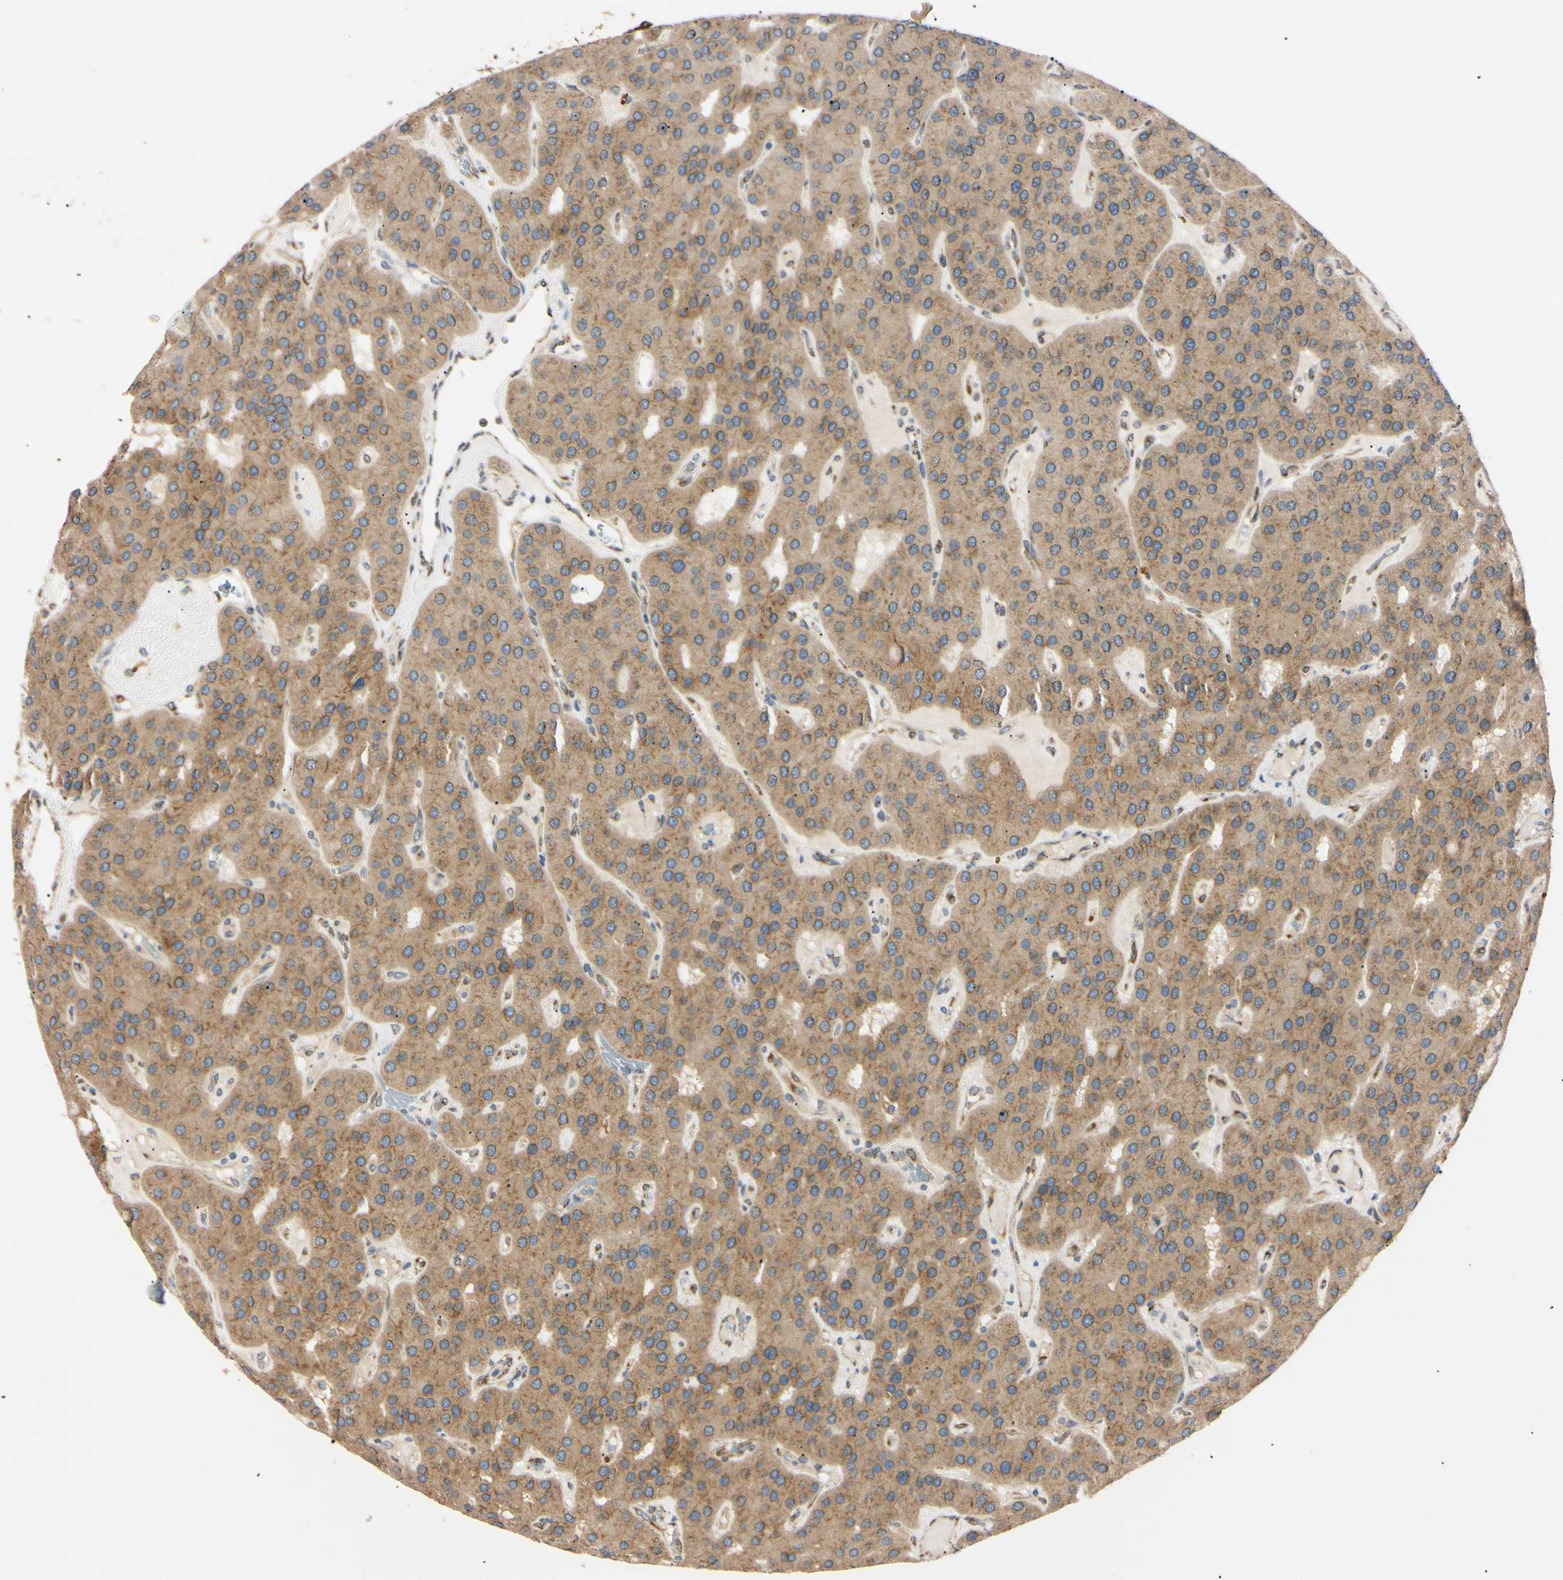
{"staining": {"intensity": "moderate", "quantity": ">75%", "location": "cytoplasmic/membranous"}, "tissue": "parathyroid gland", "cell_type": "Glandular cells", "image_type": "normal", "snomed": [{"axis": "morphology", "description": "Normal tissue, NOS"}, {"axis": "morphology", "description": "Adenoma, NOS"}, {"axis": "topography", "description": "Parathyroid gland"}], "caption": "Protein staining of benign parathyroid gland reveals moderate cytoplasmic/membranous staining in approximately >75% of glandular cells.", "gene": "IER3IP1", "patient": {"sex": "female", "age": 86}}